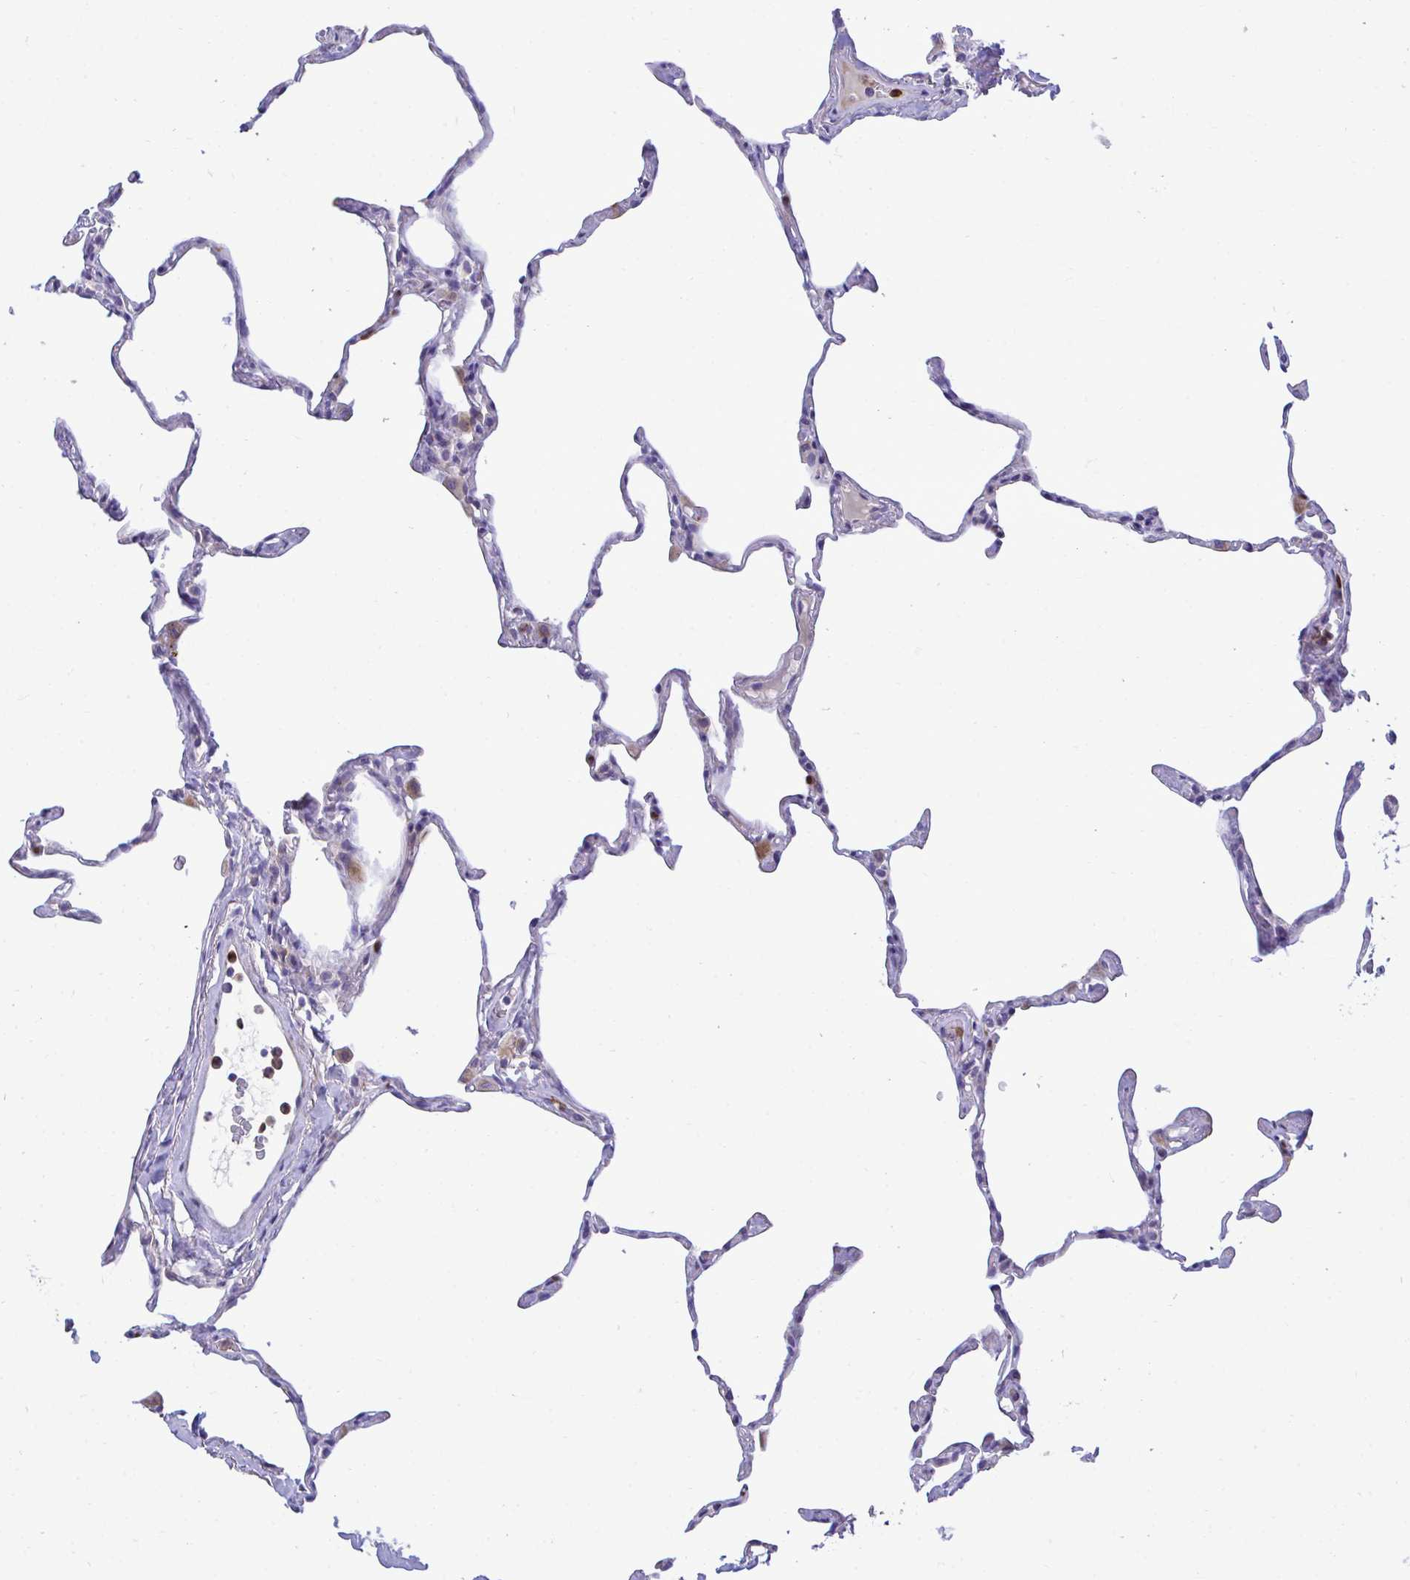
{"staining": {"intensity": "moderate", "quantity": "<25%", "location": "cytoplasmic/membranous"}, "tissue": "lung", "cell_type": "Alveolar cells", "image_type": "normal", "snomed": [{"axis": "morphology", "description": "Normal tissue, NOS"}, {"axis": "topography", "description": "Lung"}], "caption": "Immunohistochemical staining of unremarkable lung demonstrates moderate cytoplasmic/membranous protein staining in approximately <25% of alveolar cells. The staining was performed using DAB, with brown indicating positive protein expression. Nuclei are stained blue with hematoxylin.", "gene": "MRPS16", "patient": {"sex": "male", "age": 65}}